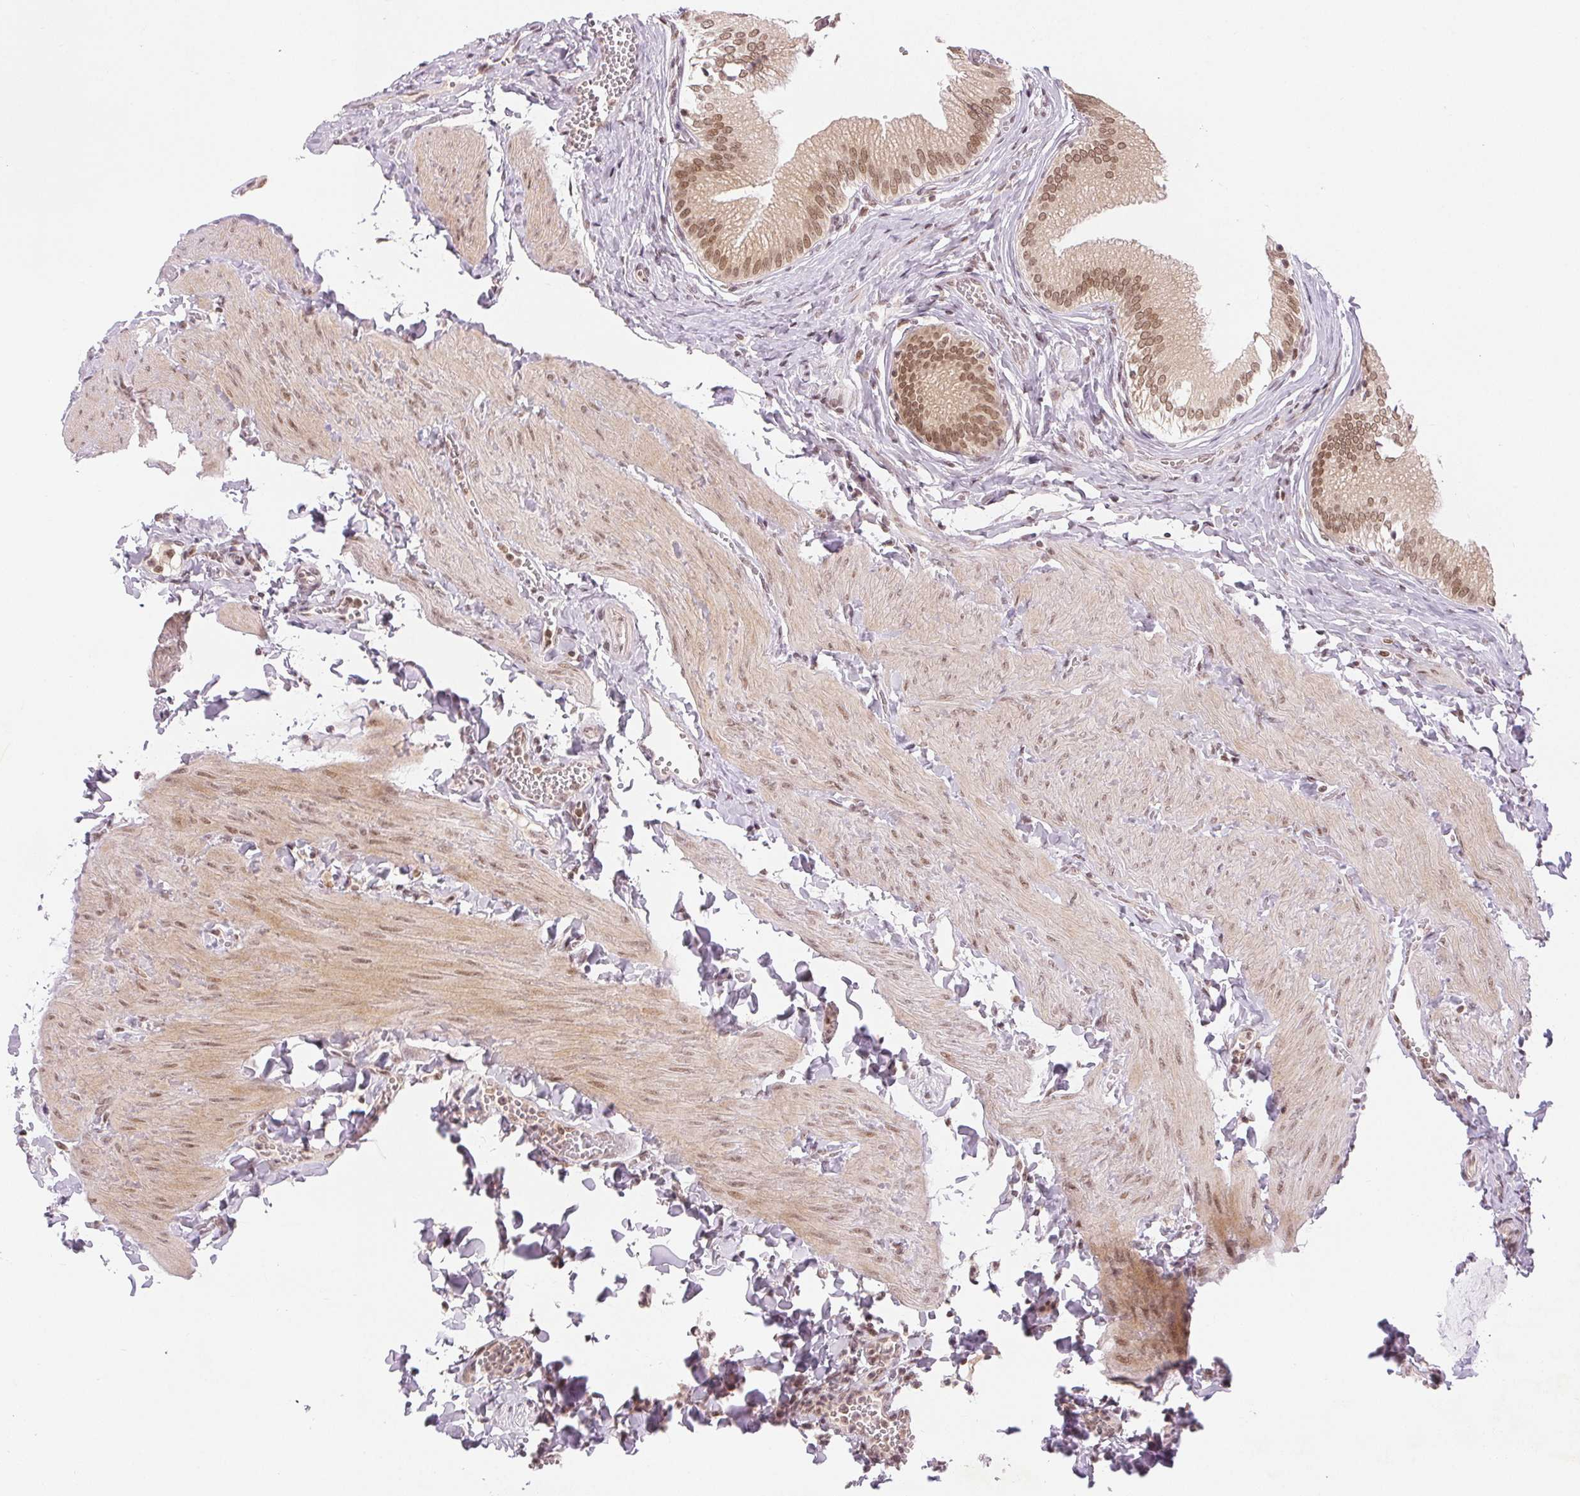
{"staining": {"intensity": "moderate", "quantity": ">75%", "location": "nuclear"}, "tissue": "gallbladder", "cell_type": "Glandular cells", "image_type": "normal", "snomed": [{"axis": "morphology", "description": "Normal tissue, NOS"}, {"axis": "topography", "description": "Gallbladder"}, {"axis": "topography", "description": "Peripheral nerve tissue"}], "caption": "Protein staining of normal gallbladder displays moderate nuclear staining in about >75% of glandular cells. The protein of interest is shown in brown color, while the nuclei are stained blue.", "gene": "DEK", "patient": {"sex": "male", "age": 17}}